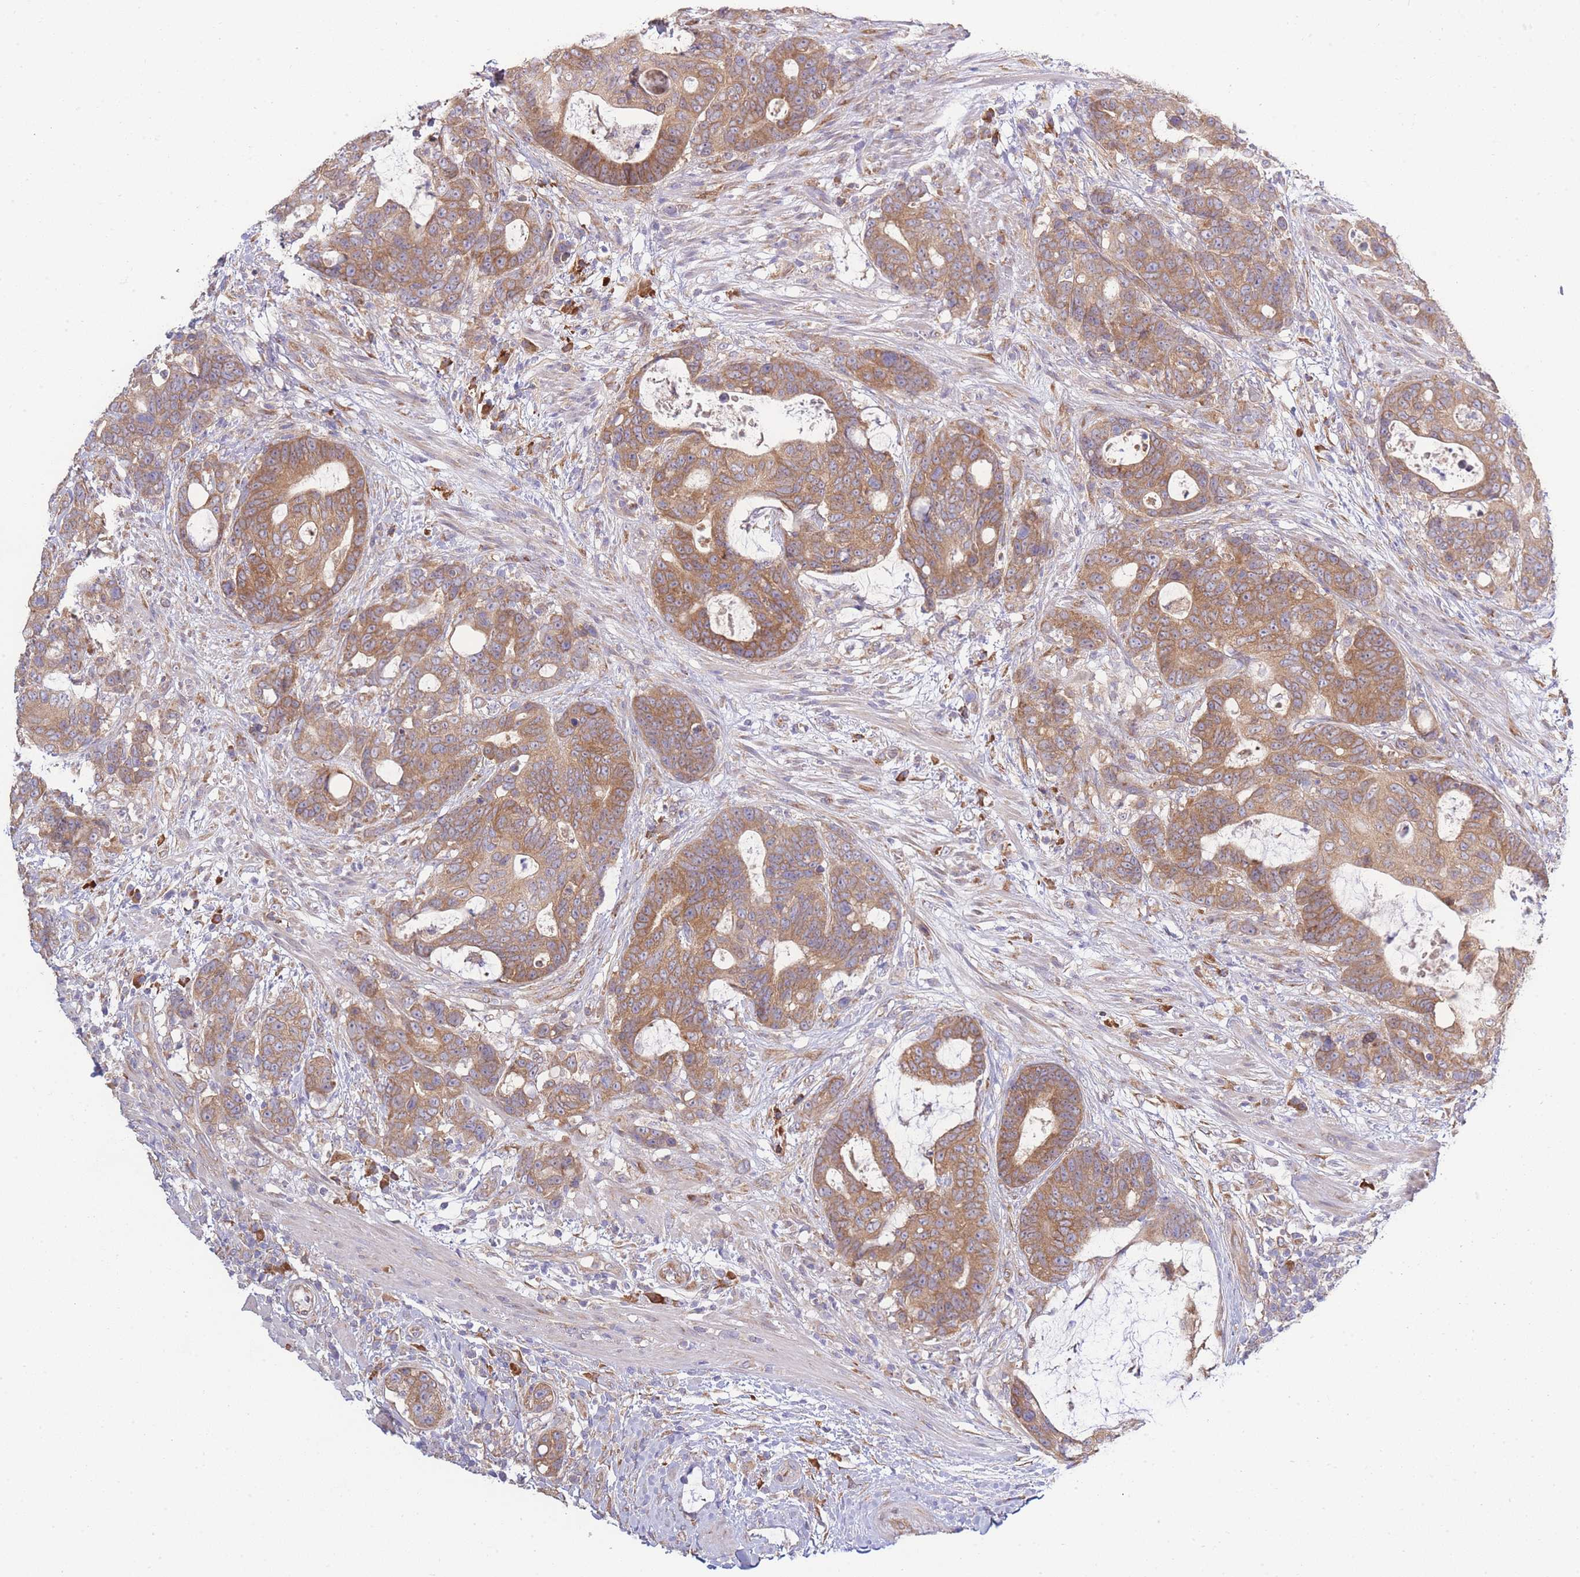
{"staining": {"intensity": "moderate", "quantity": ">75%", "location": "cytoplasmic/membranous"}, "tissue": "colorectal cancer", "cell_type": "Tumor cells", "image_type": "cancer", "snomed": [{"axis": "morphology", "description": "Adenocarcinoma, NOS"}, {"axis": "topography", "description": "Colon"}], "caption": "A medium amount of moderate cytoplasmic/membranous staining is appreciated in about >75% of tumor cells in colorectal cancer tissue. (DAB (3,3'-diaminobenzidine) IHC, brown staining for protein, blue staining for nuclei).", "gene": "BEX1", "patient": {"sex": "female", "age": 82}}